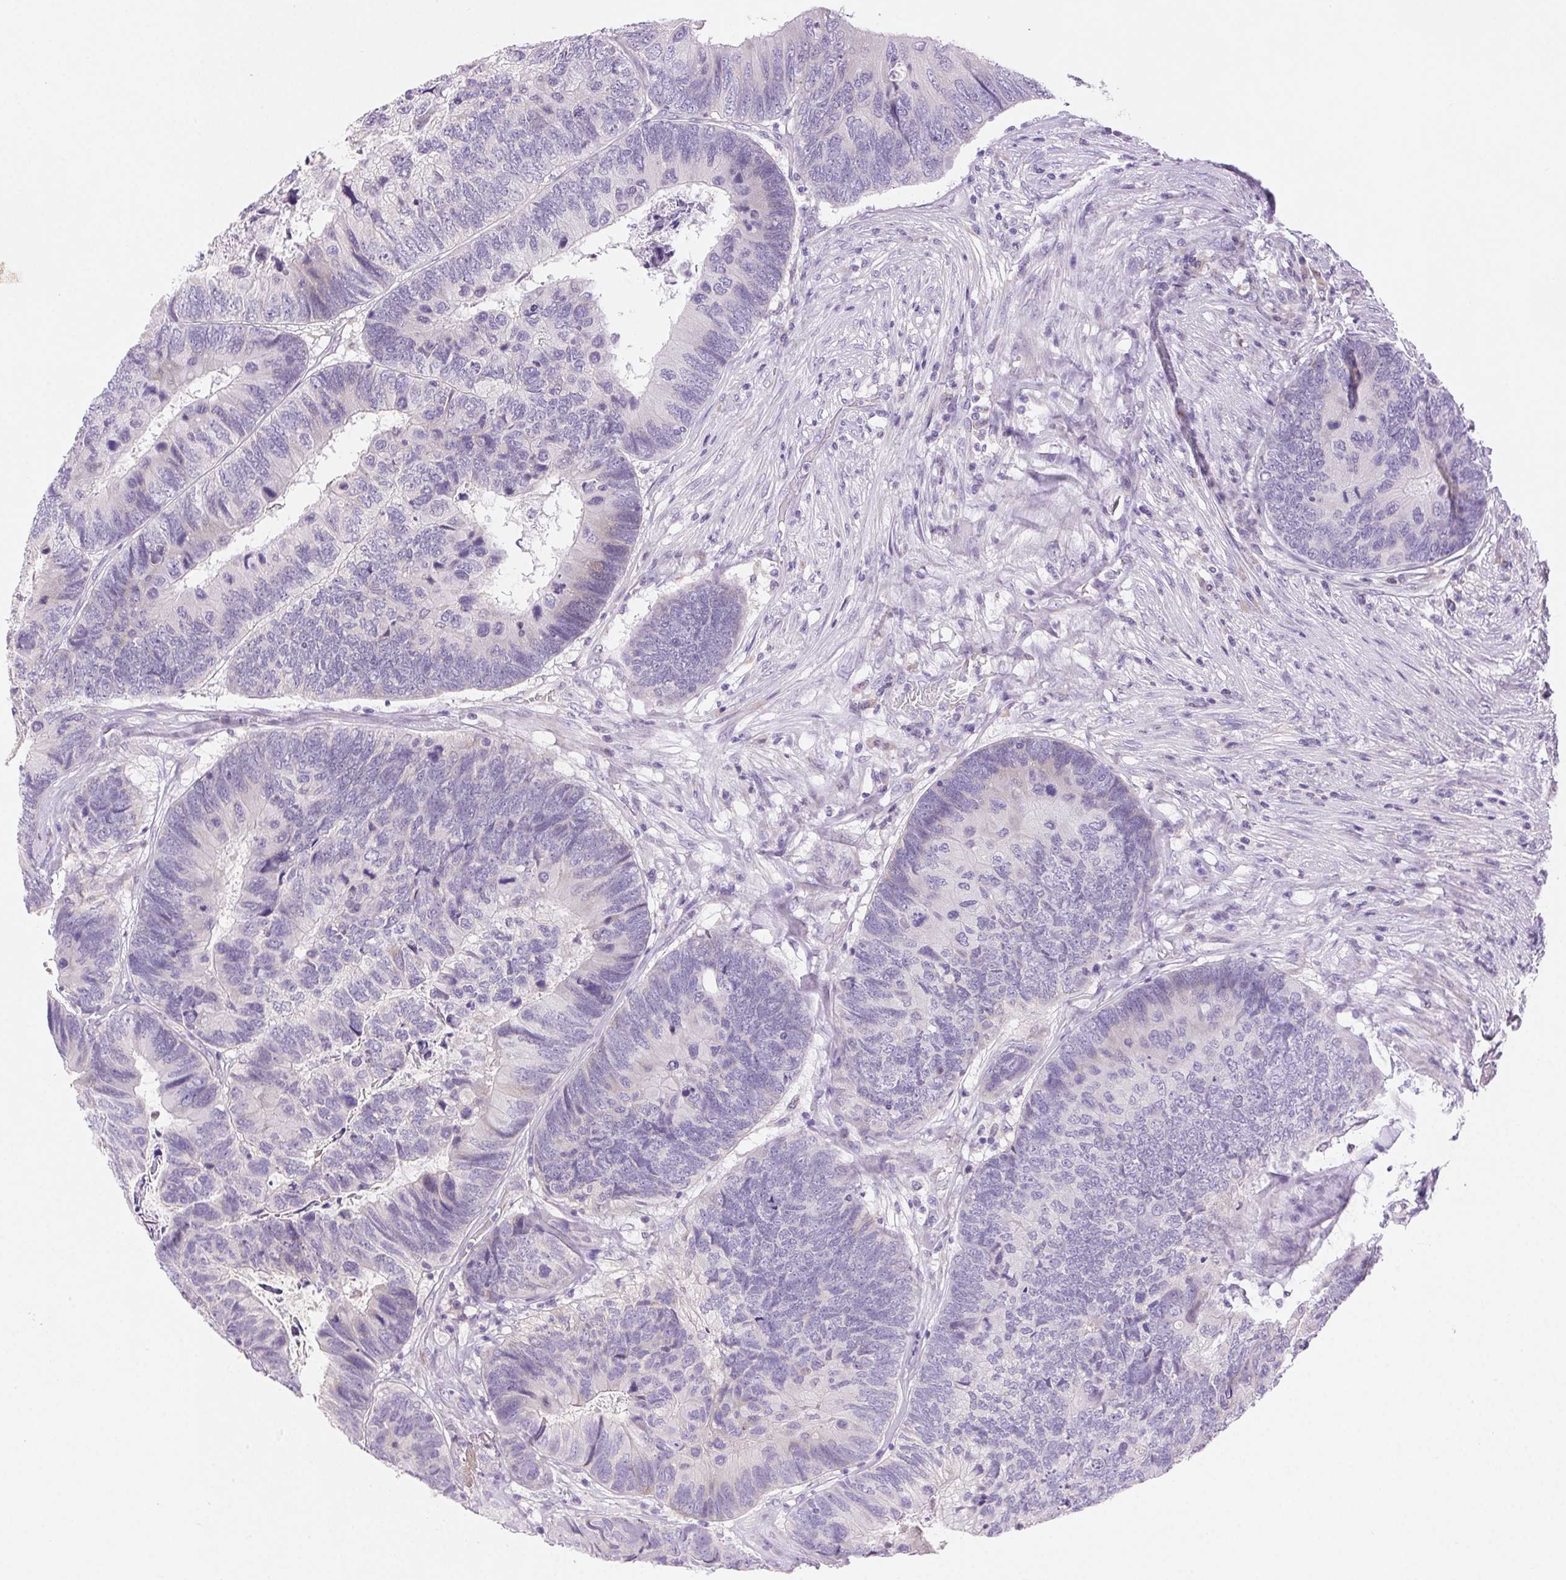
{"staining": {"intensity": "negative", "quantity": "none", "location": "none"}, "tissue": "colorectal cancer", "cell_type": "Tumor cells", "image_type": "cancer", "snomed": [{"axis": "morphology", "description": "Adenocarcinoma, NOS"}, {"axis": "topography", "description": "Colon"}], "caption": "Tumor cells are negative for brown protein staining in colorectal cancer (adenocarcinoma).", "gene": "ARHGAP11B", "patient": {"sex": "female", "age": 67}}